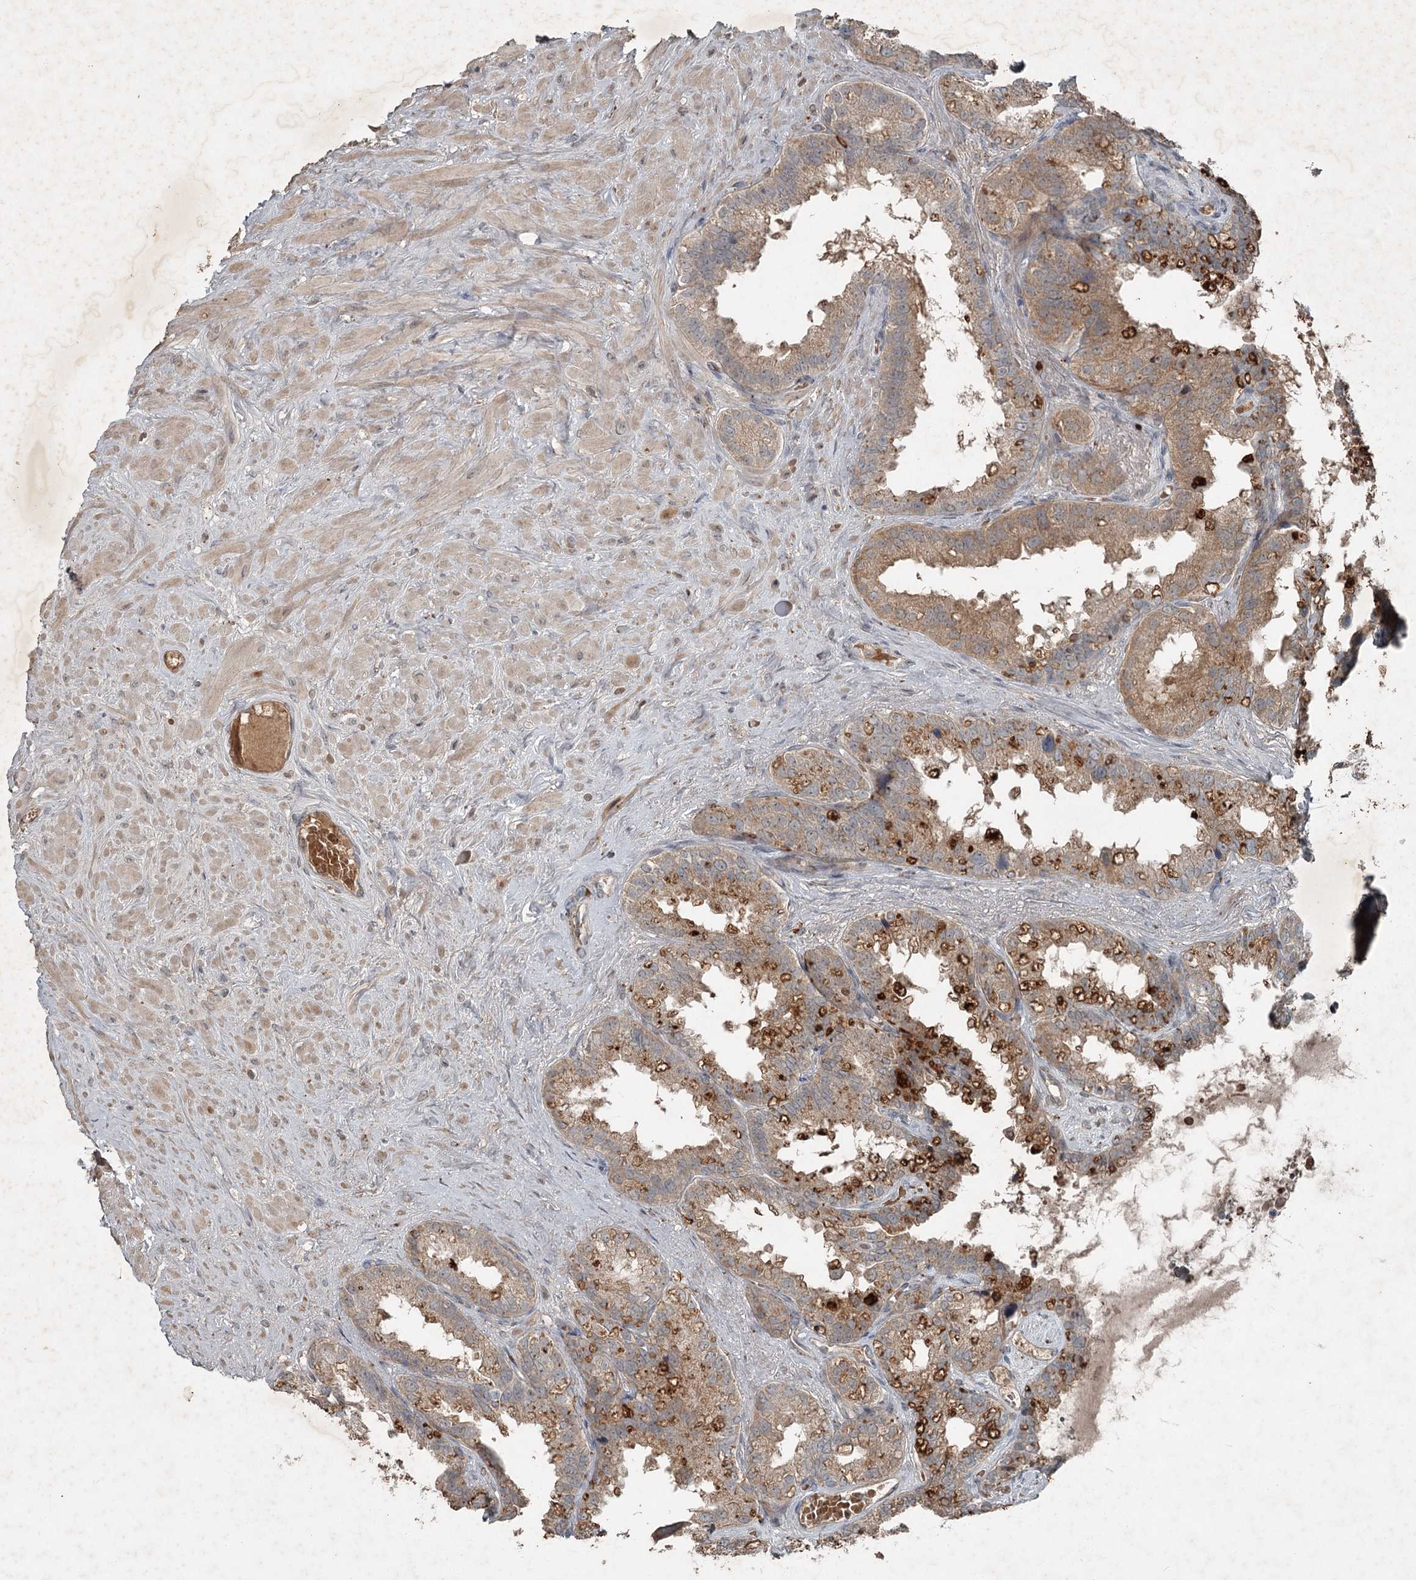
{"staining": {"intensity": "moderate", "quantity": ">75%", "location": "cytoplasmic/membranous"}, "tissue": "seminal vesicle", "cell_type": "Glandular cells", "image_type": "normal", "snomed": [{"axis": "morphology", "description": "Normal tissue, NOS"}, {"axis": "topography", "description": "Seminal veicle"}], "caption": "About >75% of glandular cells in unremarkable human seminal vesicle demonstrate moderate cytoplasmic/membranous protein expression as visualized by brown immunohistochemical staining.", "gene": "SLC39A8", "patient": {"sex": "male", "age": 80}}